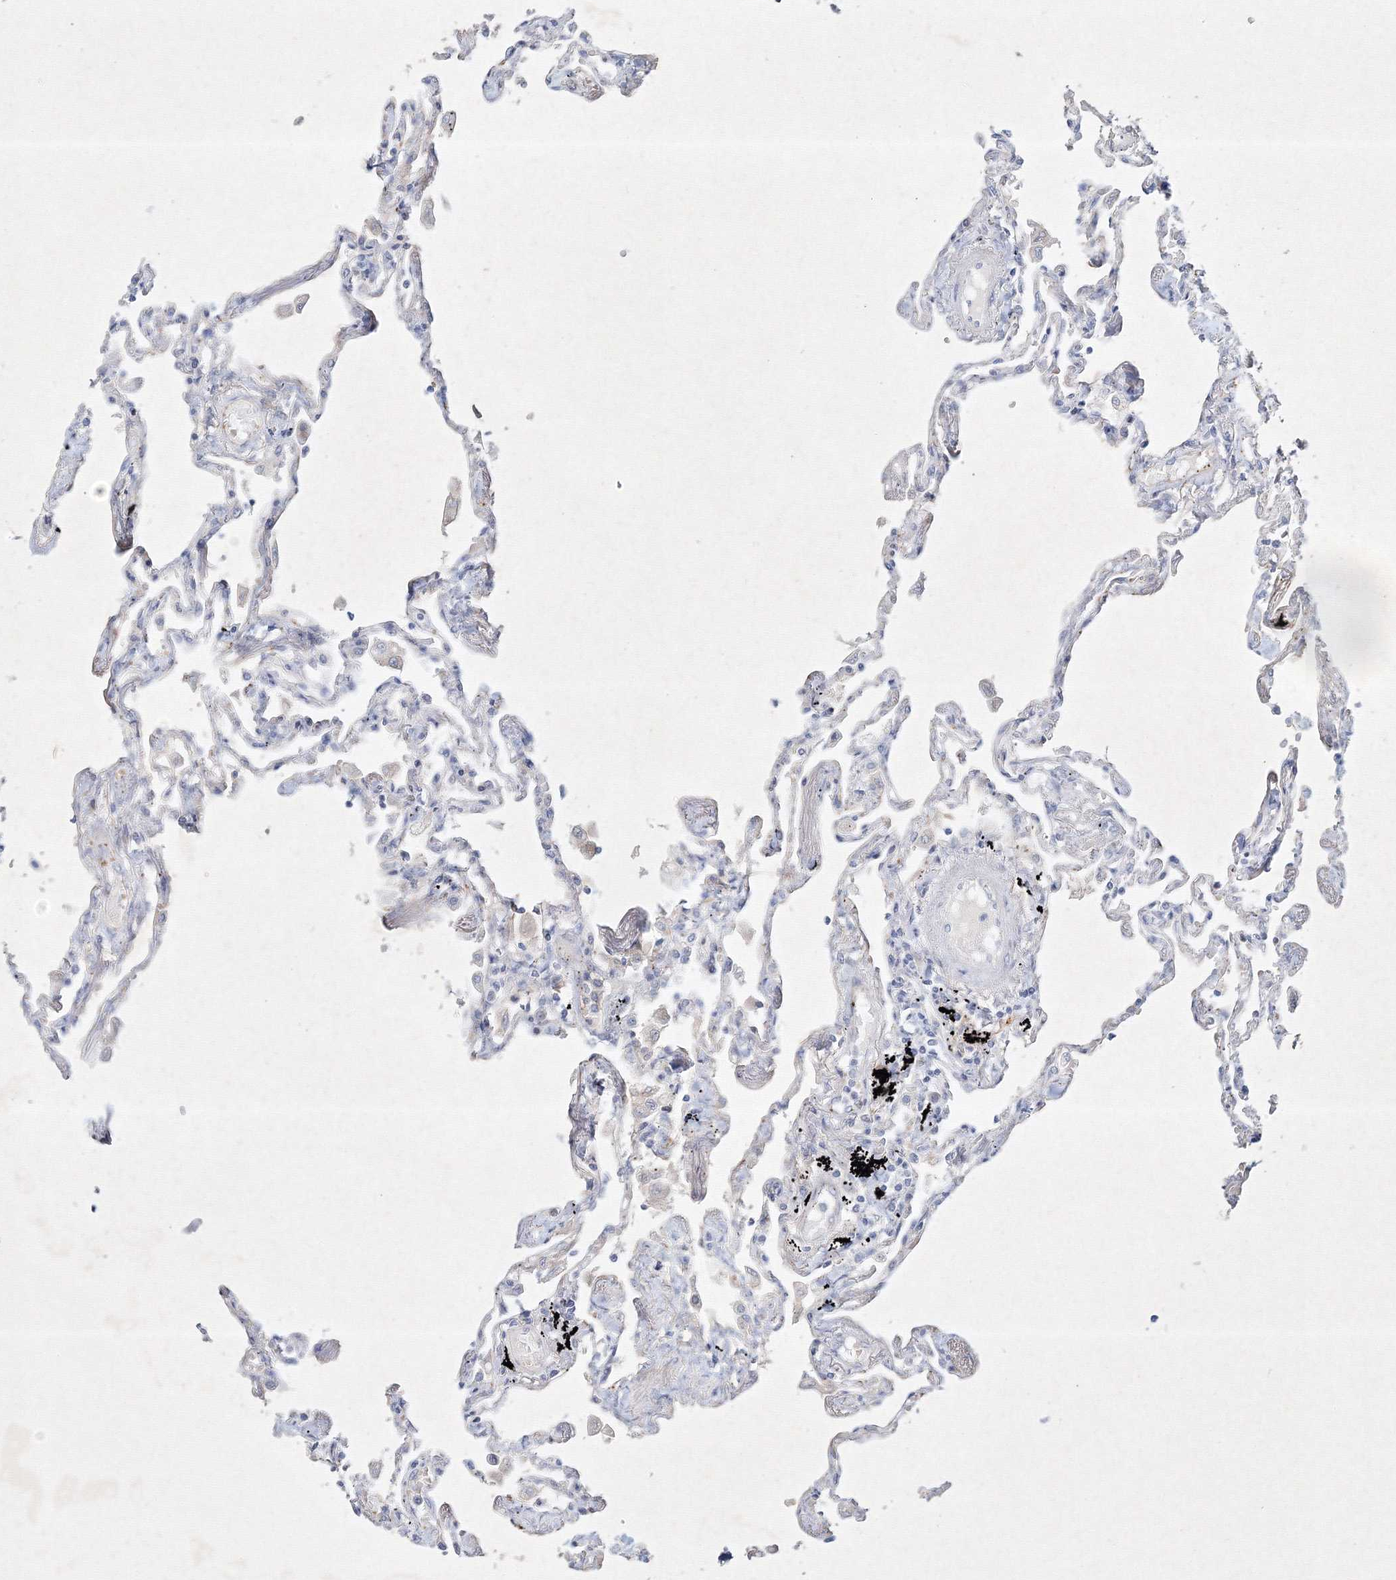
{"staining": {"intensity": "negative", "quantity": "none", "location": "none"}, "tissue": "lung", "cell_type": "Alveolar cells", "image_type": "normal", "snomed": [{"axis": "morphology", "description": "Normal tissue, NOS"}, {"axis": "topography", "description": "Lung"}], "caption": "Immunohistochemistry photomicrograph of normal human lung stained for a protein (brown), which demonstrates no expression in alveolar cells.", "gene": "CXXC4", "patient": {"sex": "female", "age": 67}}